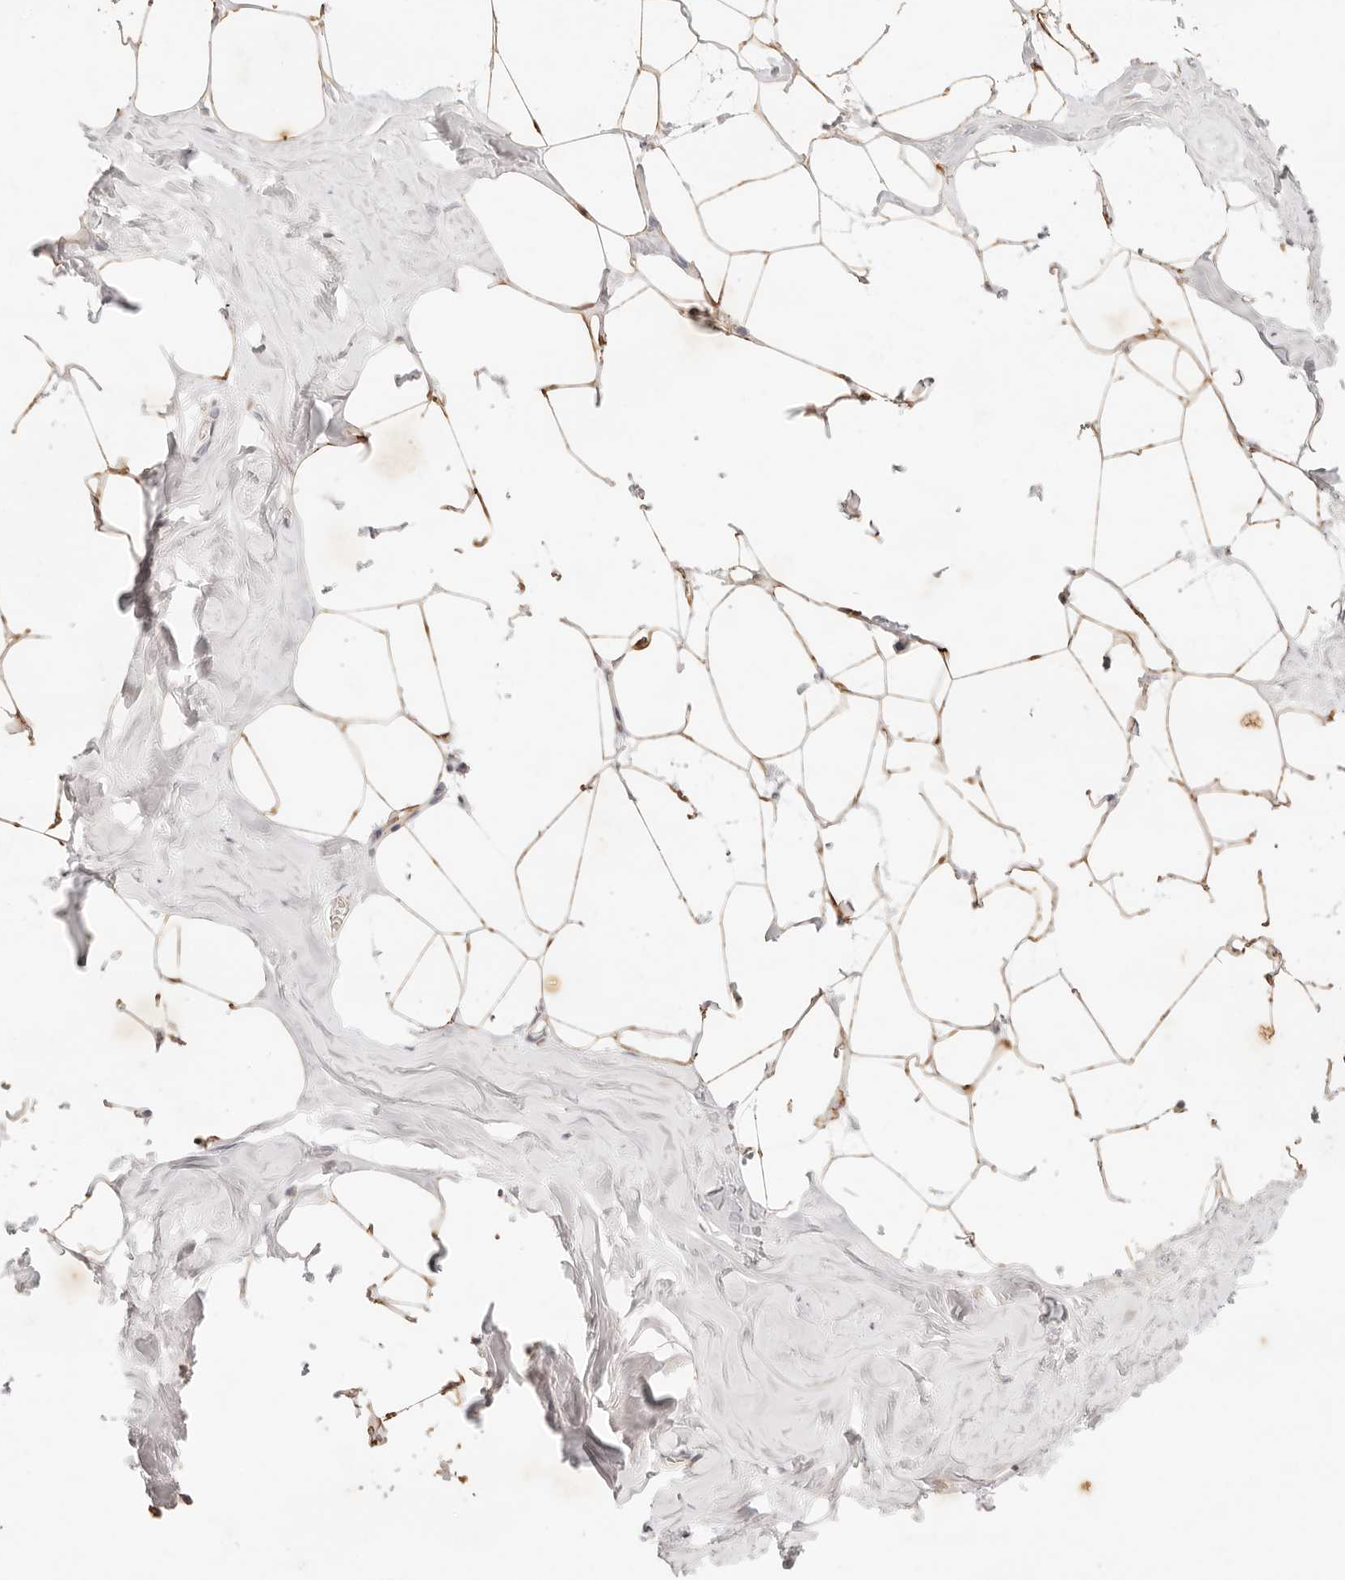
{"staining": {"intensity": "moderate", "quantity": ">75%", "location": "cytoplasmic/membranous"}, "tissue": "adipose tissue", "cell_type": "Adipocytes", "image_type": "normal", "snomed": [{"axis": "morphology", "description": "Normal tissue, NOS"}, {"axis": "morphology", "description": "Fibrosis, NOS"}, {"axis": "topography", "description": "Breast"}, {"axis": "topography", "description": "Adipose tissue"}], "caption": "Adipocytes show medium levels of moderate cytoplasmic/membranous positivity in approximately >75% of cells in benign human adipose tissue.", "gene": "GPR156", "patient": {"sex": "female", "age": 39}}